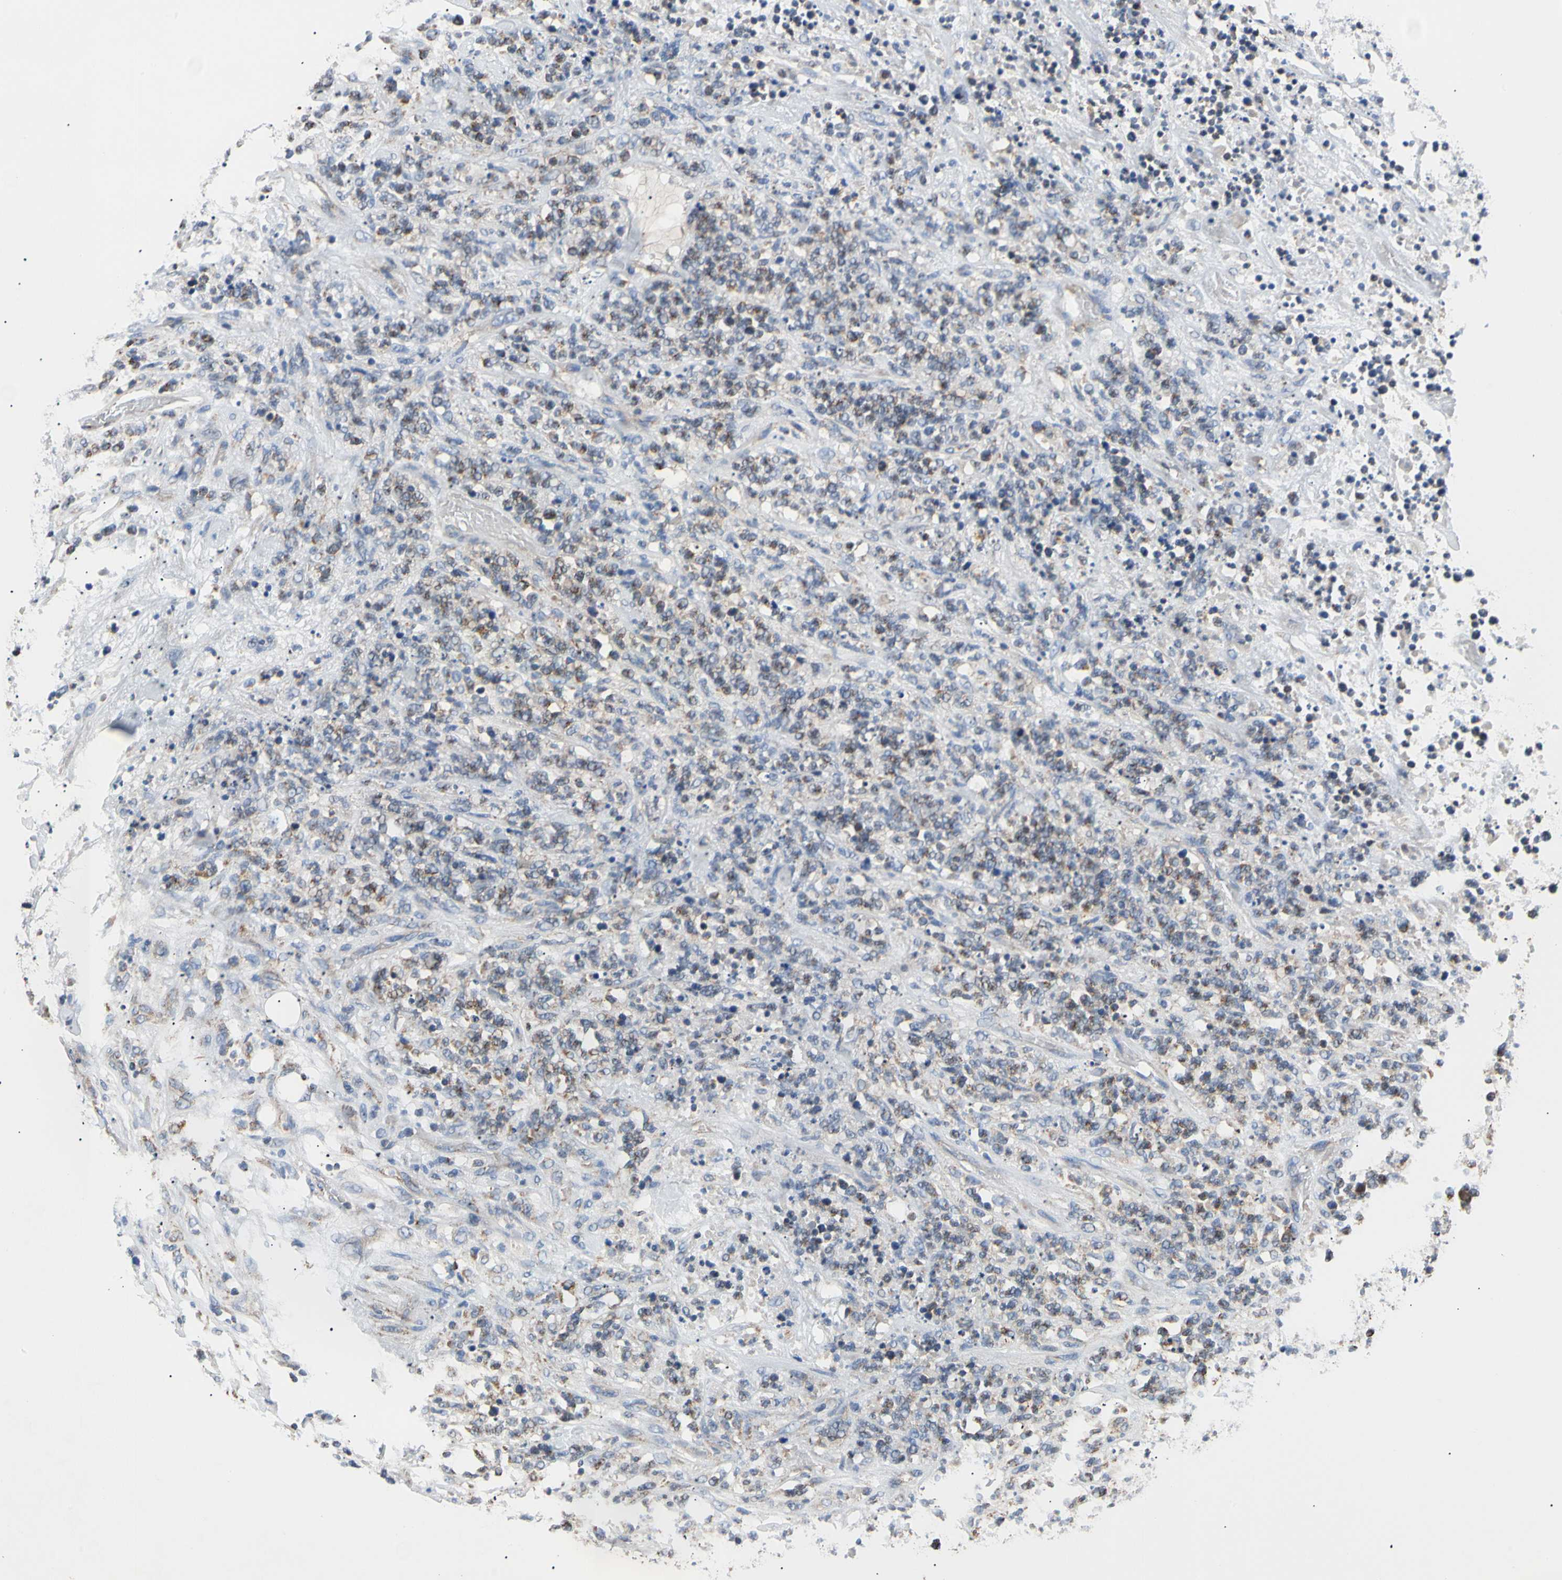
{"staining": {"intensity": "moderate", "quantity": "25%-75%", "location": "cytoplasmic/membranous"}, "tissue": "lymphoma", "cell_type": "Tumor cells", "image_type": "cancer", "snomed": [{"axis": "morphology", "description": "Malignant lymphoma, non-Hodgkin's type, High grade"}, {"axis": "topography", "description": "Soft tissue"}], "caption": "IHC of lymphoma displays medium levels of moderate cytoplasmic/membranous expression in approximately 25%-75% of tumor cells. (DAB = brown stain, brightfield microscopy at high magnification).", "gene": "ACAT1", "patient": {"sex": "male", "age": 18}}